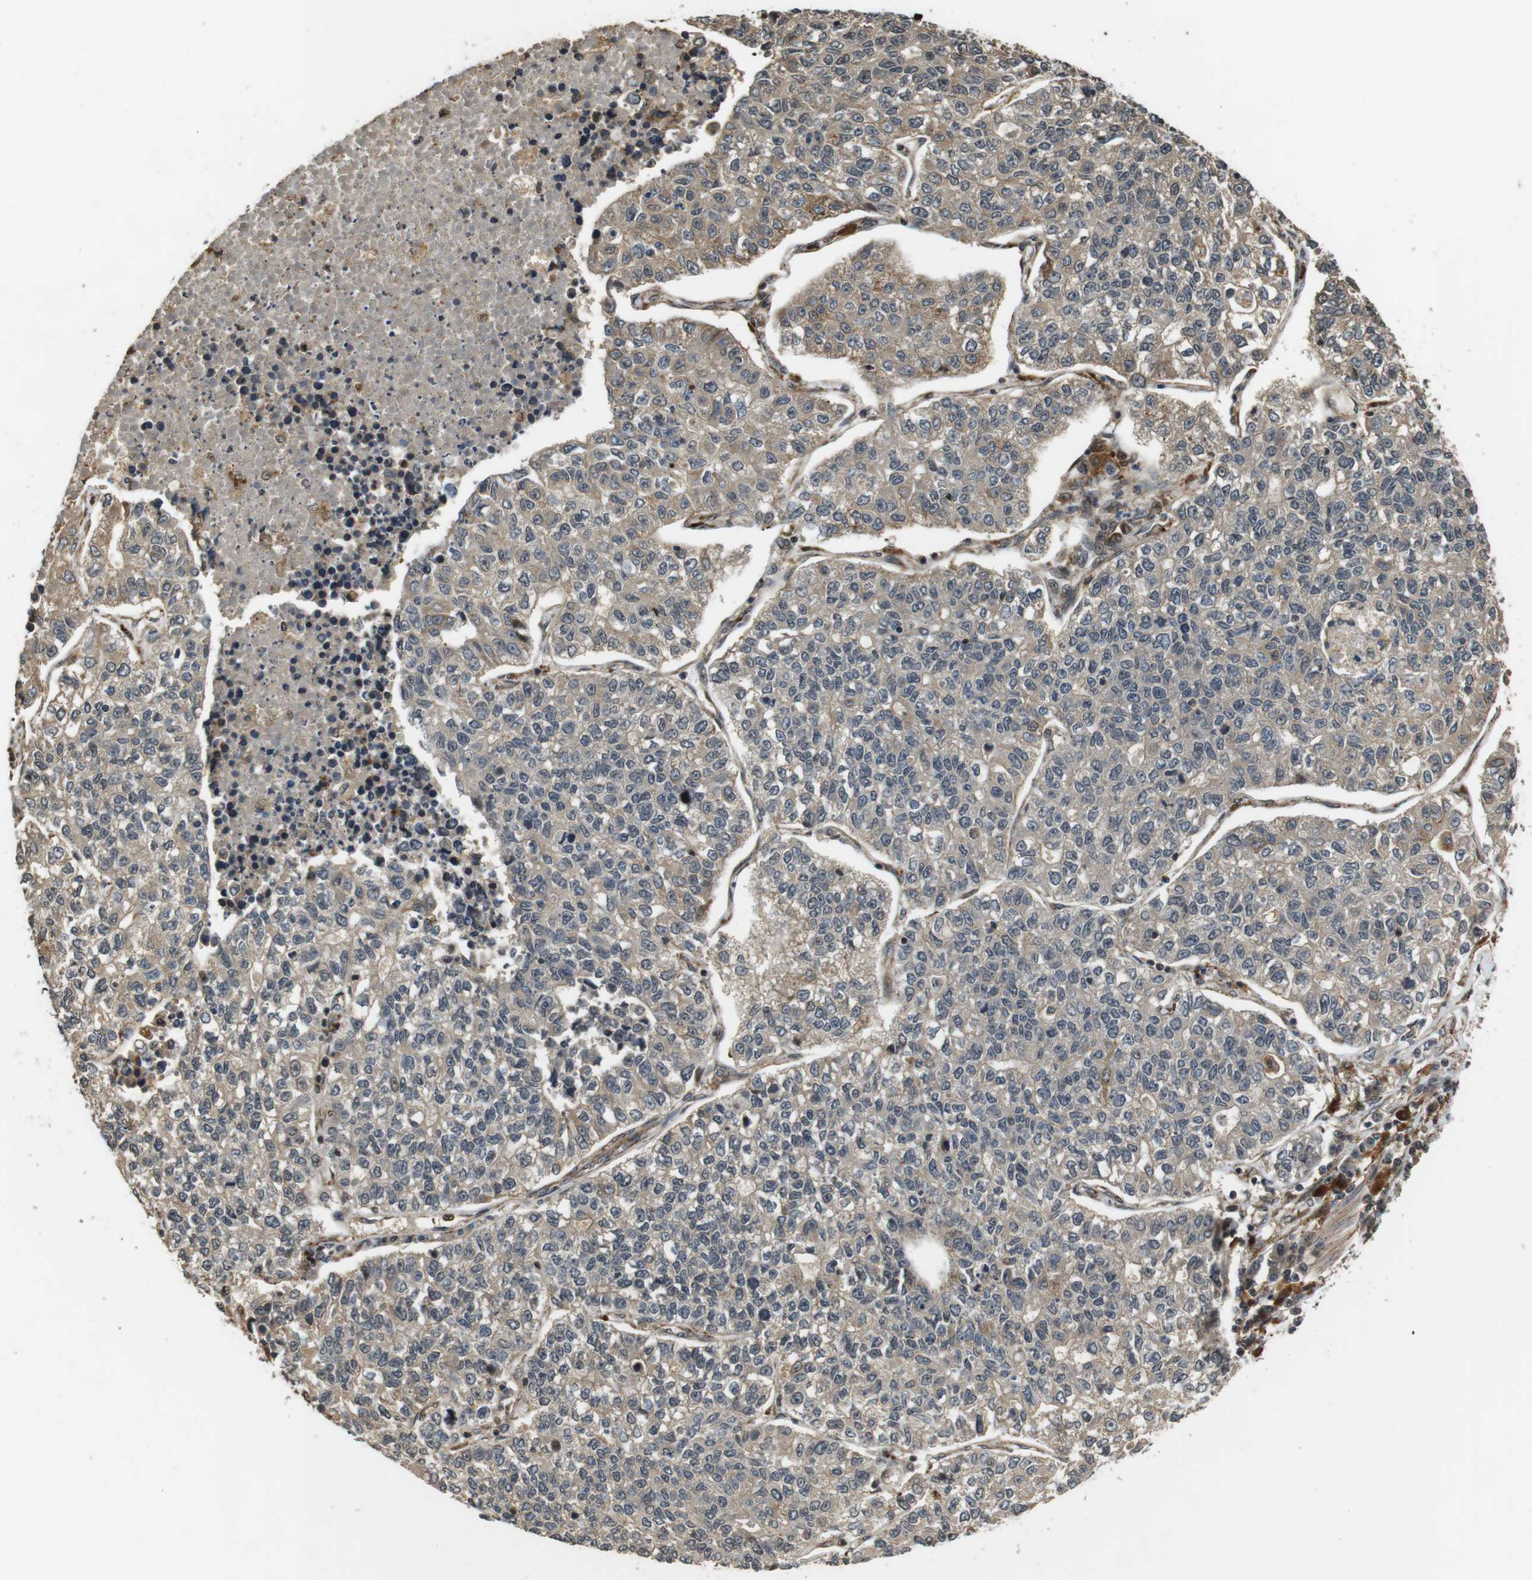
{"staining": {"intensity": "weak", "quantity": ">75%", "location": "cytoplasmic/membranous"}, "tissue": "lung cancer", "cell_type": "Tumor cells", "image_type": "cancer", "snomed": [{"axis": "morphology", "description": "Adenocarcinoma, NOS"}, {"axis": "topography", "description": "Lung"}], "caption": "This image shows IHC staining of adenocarcinoma (lung), with low weak cytoplasmic/membranous positivity in approximately >75% of tumor cells.", "gene": "FZD10", "patient": {"sex": "male", "age": 49}}